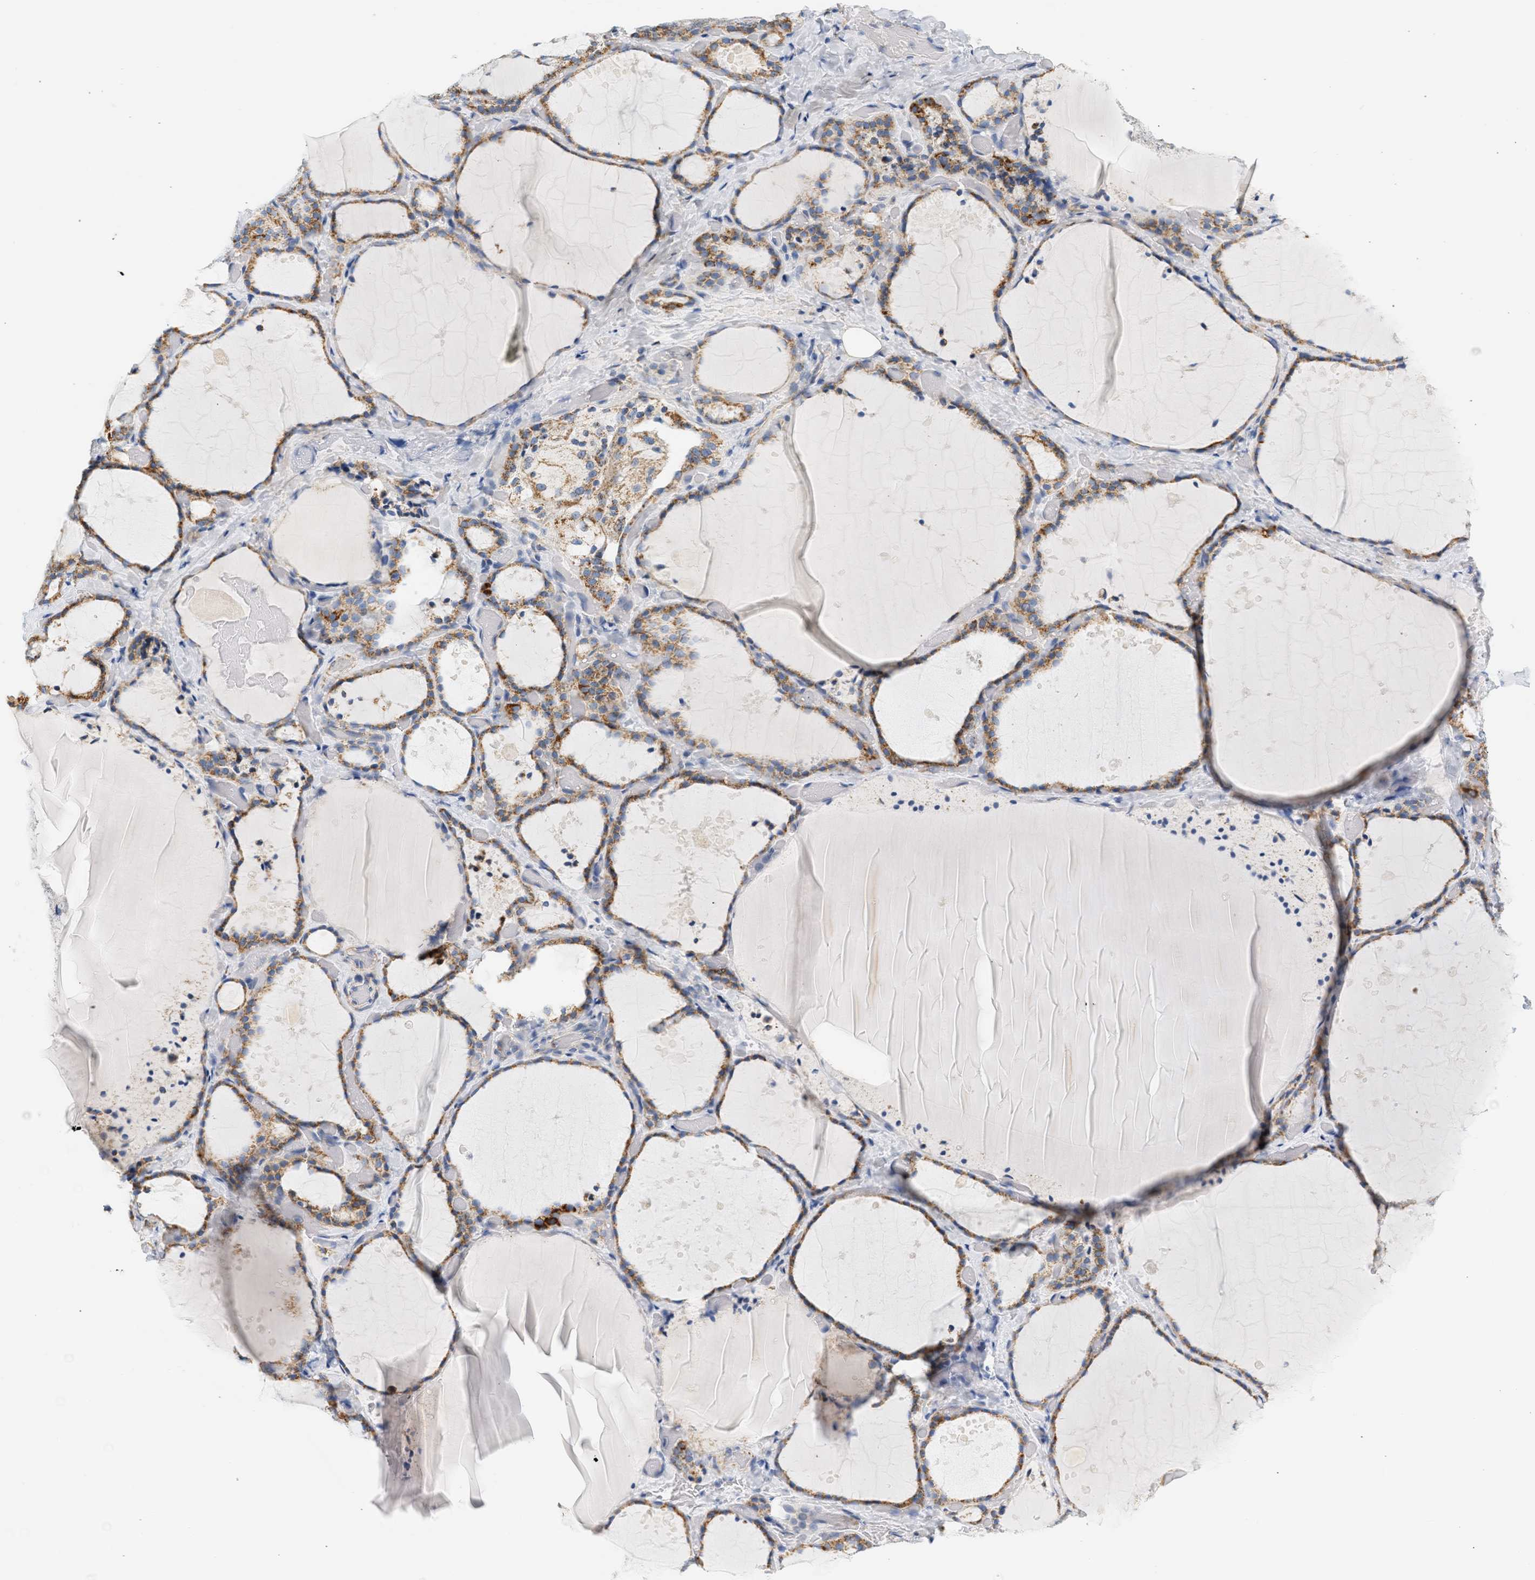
{"staining": {"intensity": "moderate", "quantity": ">75%", "location": "cytoplasmic/membranous"}, "tissue": "thyroid gland", "cell_type": "Glandular cells", "image_type": "normal", "snomed": [{"axis": "morphology", "description": "Normal tissue, NOS"}, {"axis": "topography", "description": "Thyroid gland"}], "caption": "The image exhibits immunohistochemical staining of unremarkable thyroid gland. There is moderate cytoplasmic/membranous positivity is identified in about >75% of glandular cells. (Stains: DAB in brown, nuclei in blue, Microscopy: brightfield microscopy at high magnification).", "gene": "GRPEL2", "patient": {"sex": "female", "age": 44}}